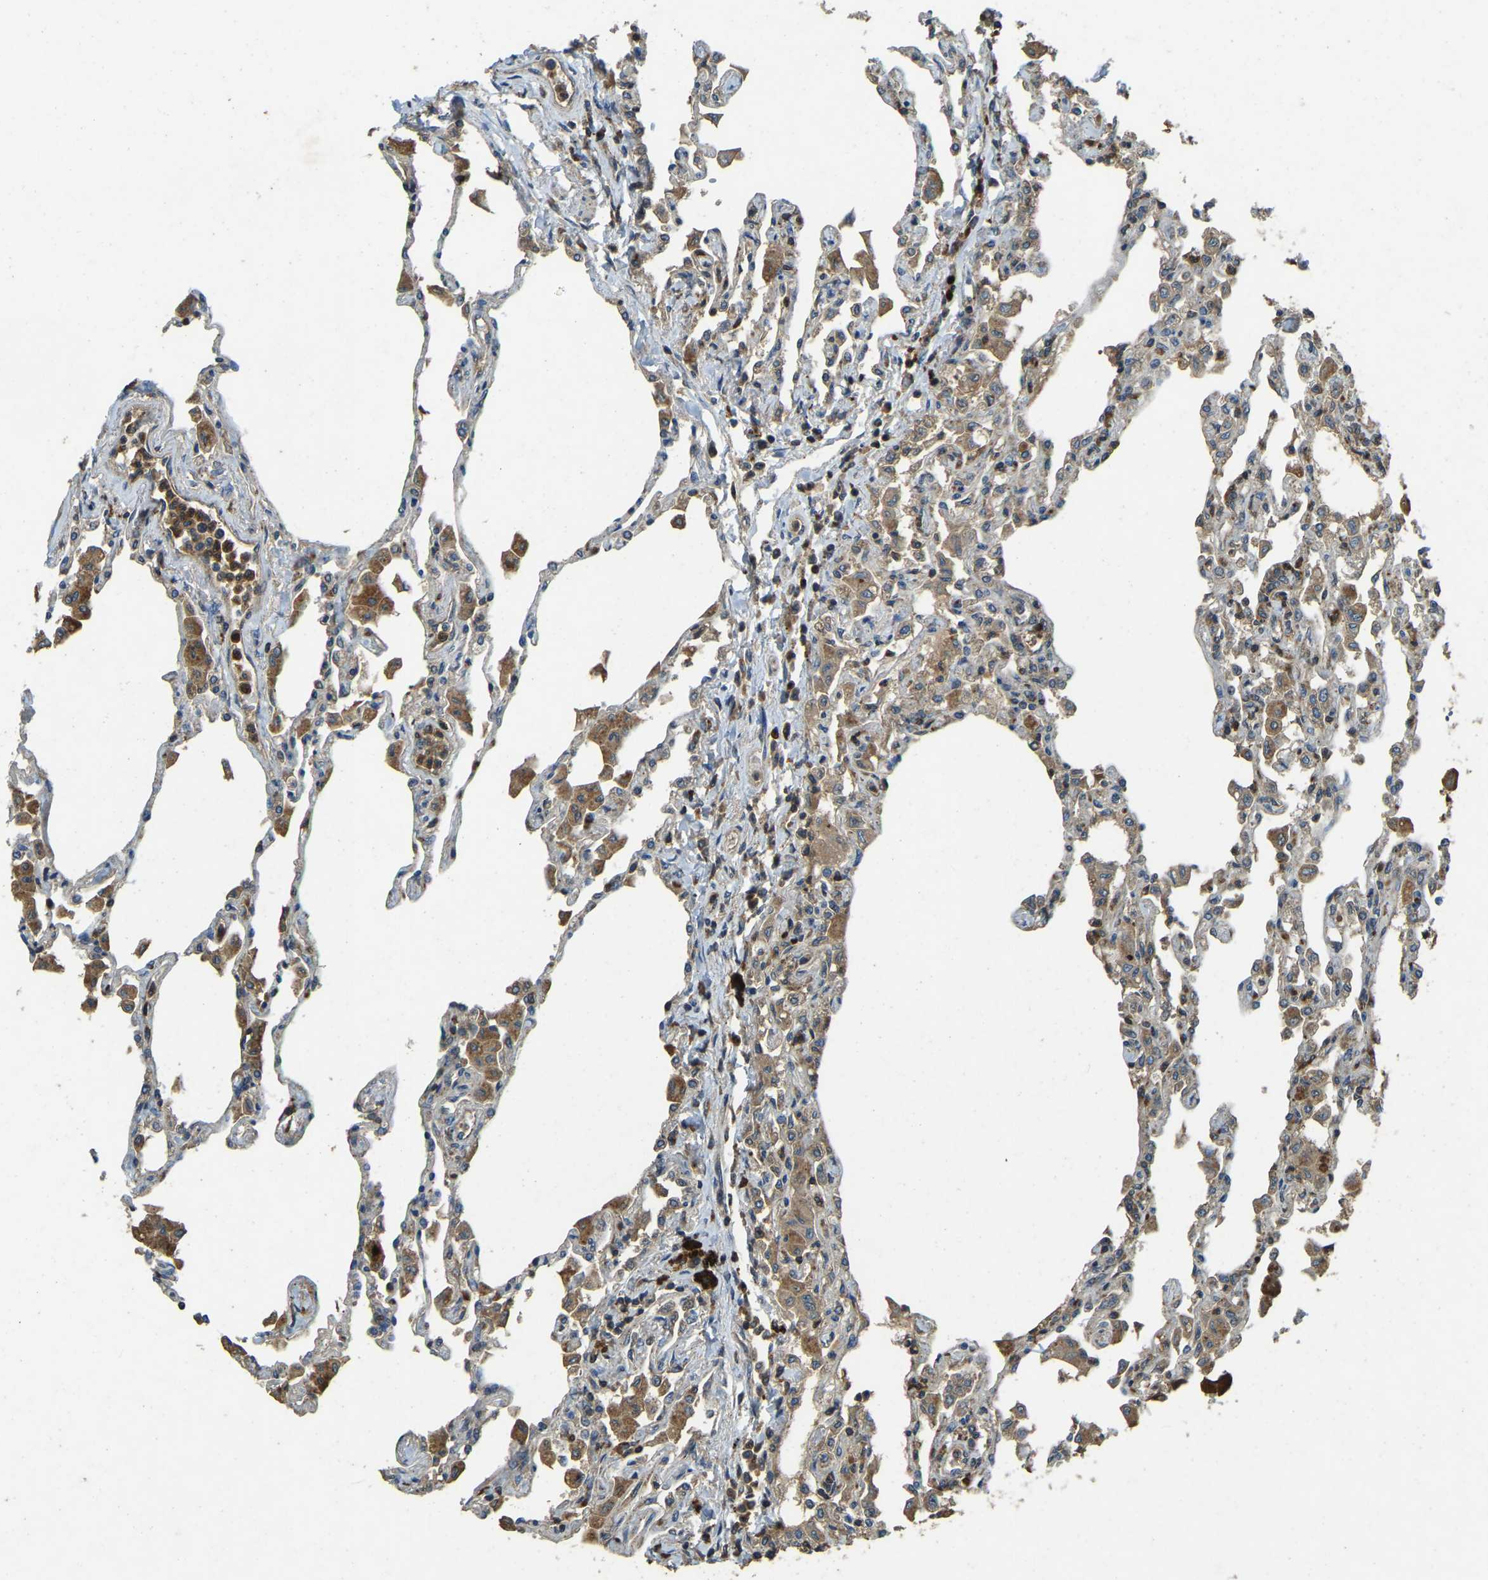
{"staining": {"intensity": "weak", "quantity": "<25%", "location": "cytoplasmic/membranous"}, "tissue": "lung", "cell_type": "Alveolar cells", "image_type": "normal", "snomed": [{"axis": "morphology", "description": "Normal tissue, NOS"}, {"axis": "topography", "description": "Bronchus"}, {"axis": "topography", "description": "Lung"}], "caption": "An IHC photomicrograph of unremarkable lung is shown. There is no staining in alveolar cells of lung. (DAB (3,3'-diaminobenzidine) IHC, high magnification).", "gene": "ATP8B1", "patient": {"sex": "female", "age": 49}}